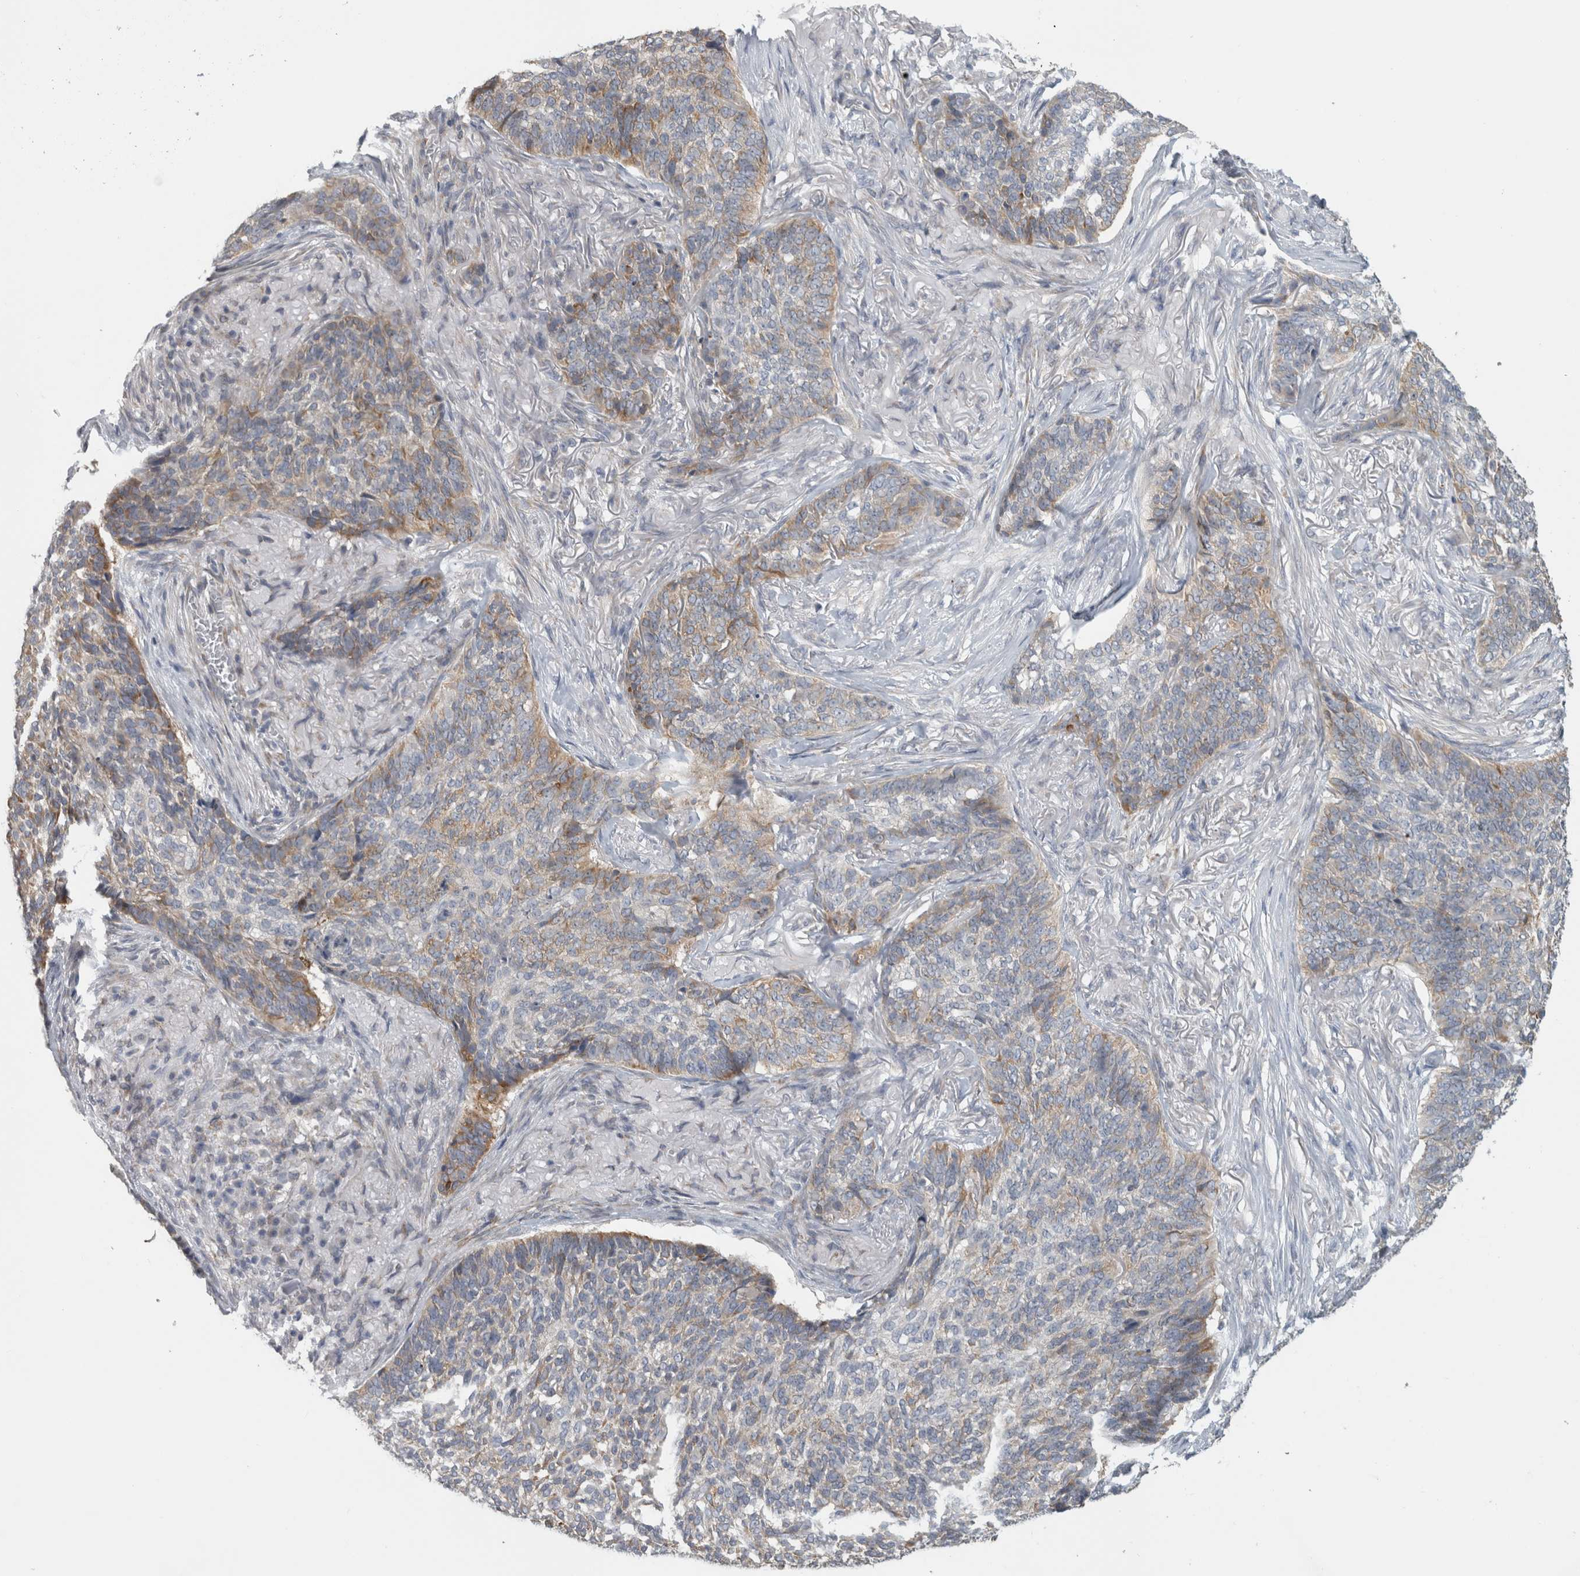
{"staining": {"intensity": "moderate", "quantity": "<25%", "location": "cytoplasmic/membranous"}, "tissue": "skin cancer", "cell_type": "Tumor cells", "image_type": "cancer", "snomed": [{"axis": "morphology", "description": "Basal cell carcinoma"}, {"axis": "topography", "description": "Skin"}], "caption": "Brown immunohistochemical staining in skin basal cell carcinoma shows moderate cytoplasmic/membranous staining in about <25% of tumor cells.", "gene": "RAB18", "patient": {"sex": "male", "age": 85}}